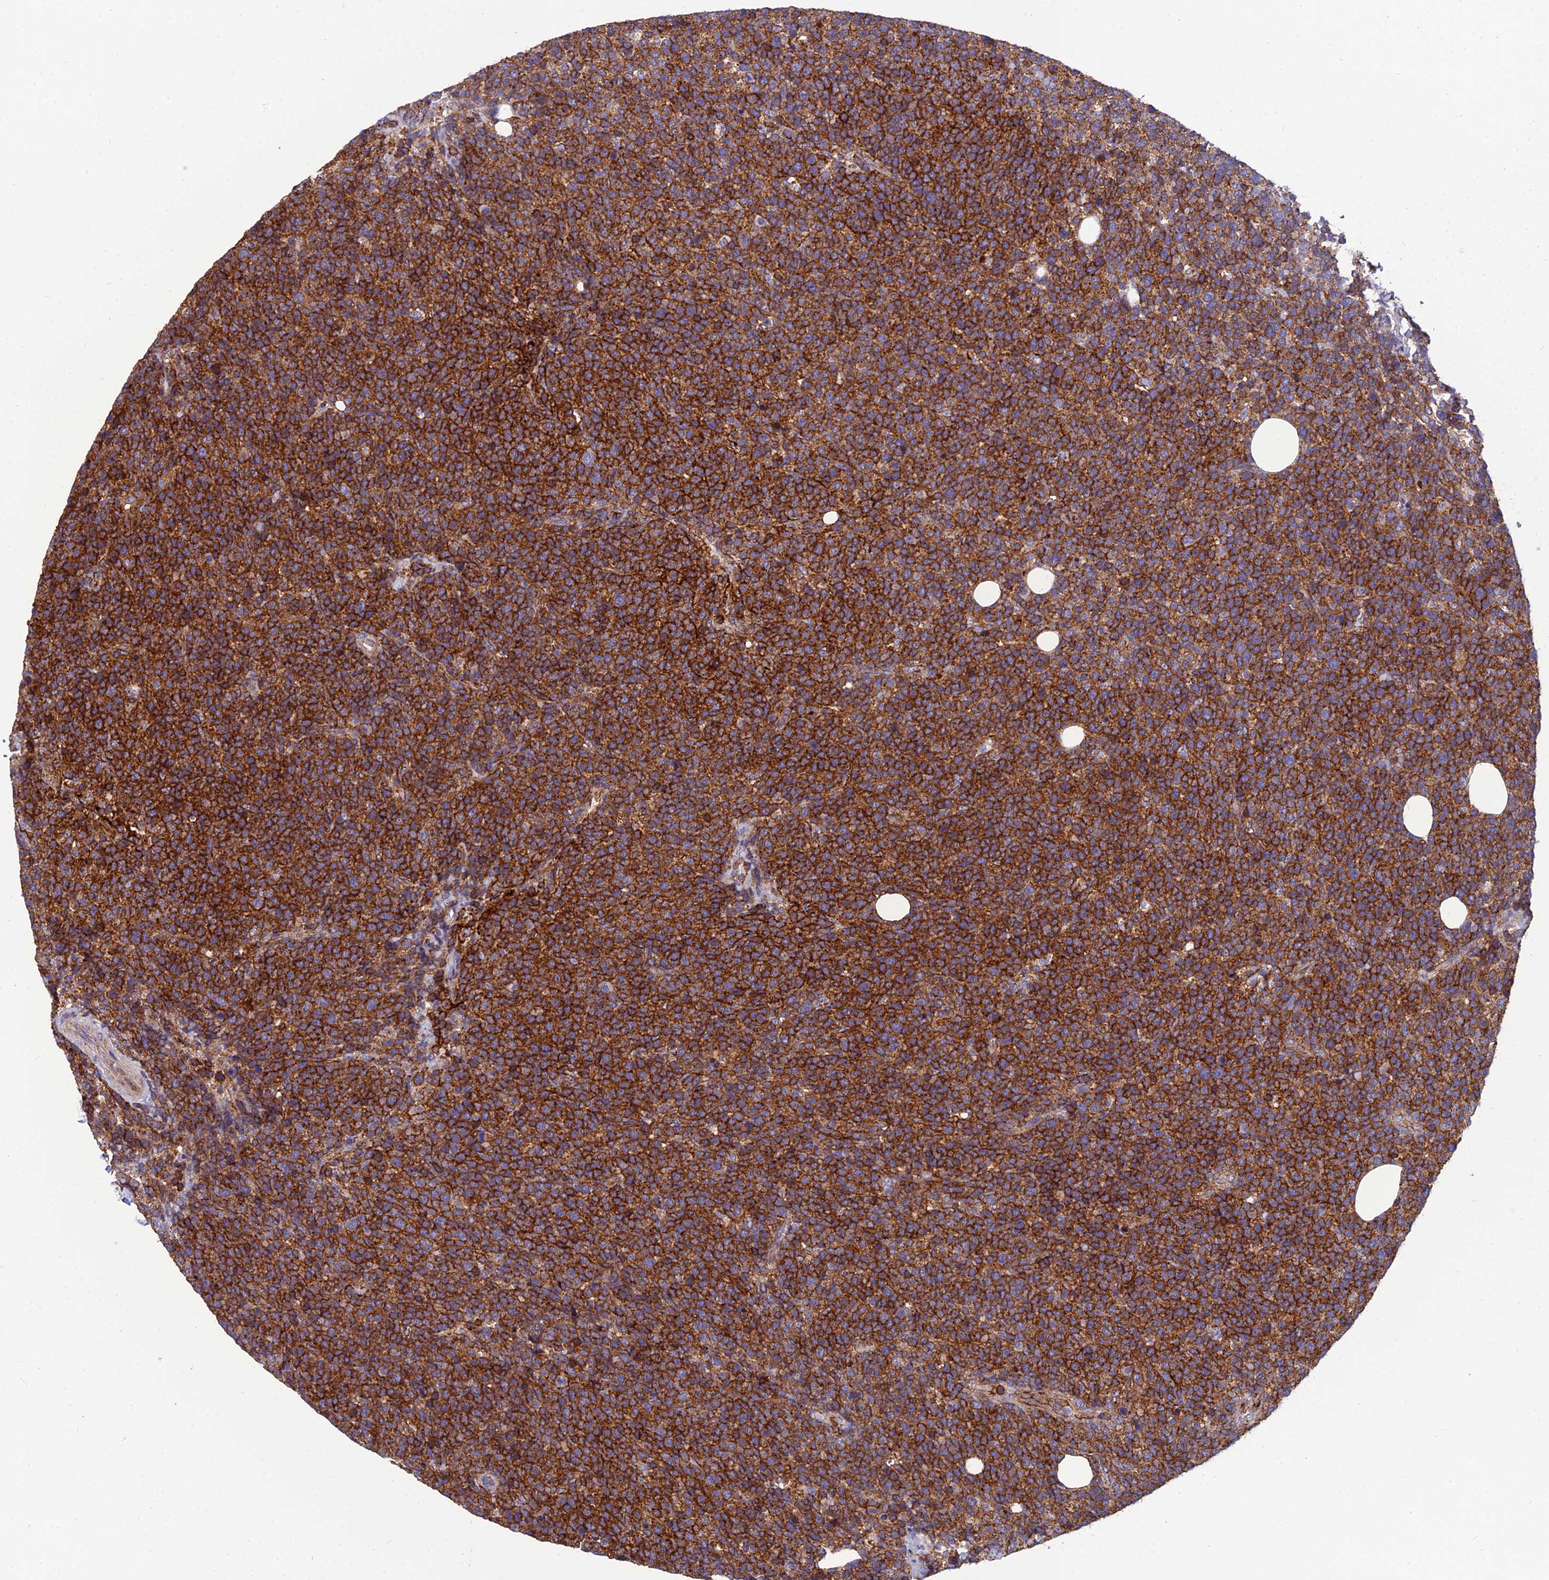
{"staining": {"intensity": "strong", "quantity": ">75%", "location": "cytoplasmic/membranous"}, "tissue": "lymphoma", "cell_type": "Tumor cells", "image_type": "cancer", "snomed": [{"axis": "morphology", "description": "Malignant lymphoma, non-Hodgkin's type, High grade"}, {"axis": "topography", "description": "Lymph node"}], "caption": "This is a photomicrograph of immunohistochemistry (IHC) staining of malignant lymphoma, non-Hodgkin's type (high-grade), which shows strong positivity in the cytoplasmic/membranous of tumor cells.", "gene": "PPP1R18", "patient": {"sex": "male", "age": 61}}